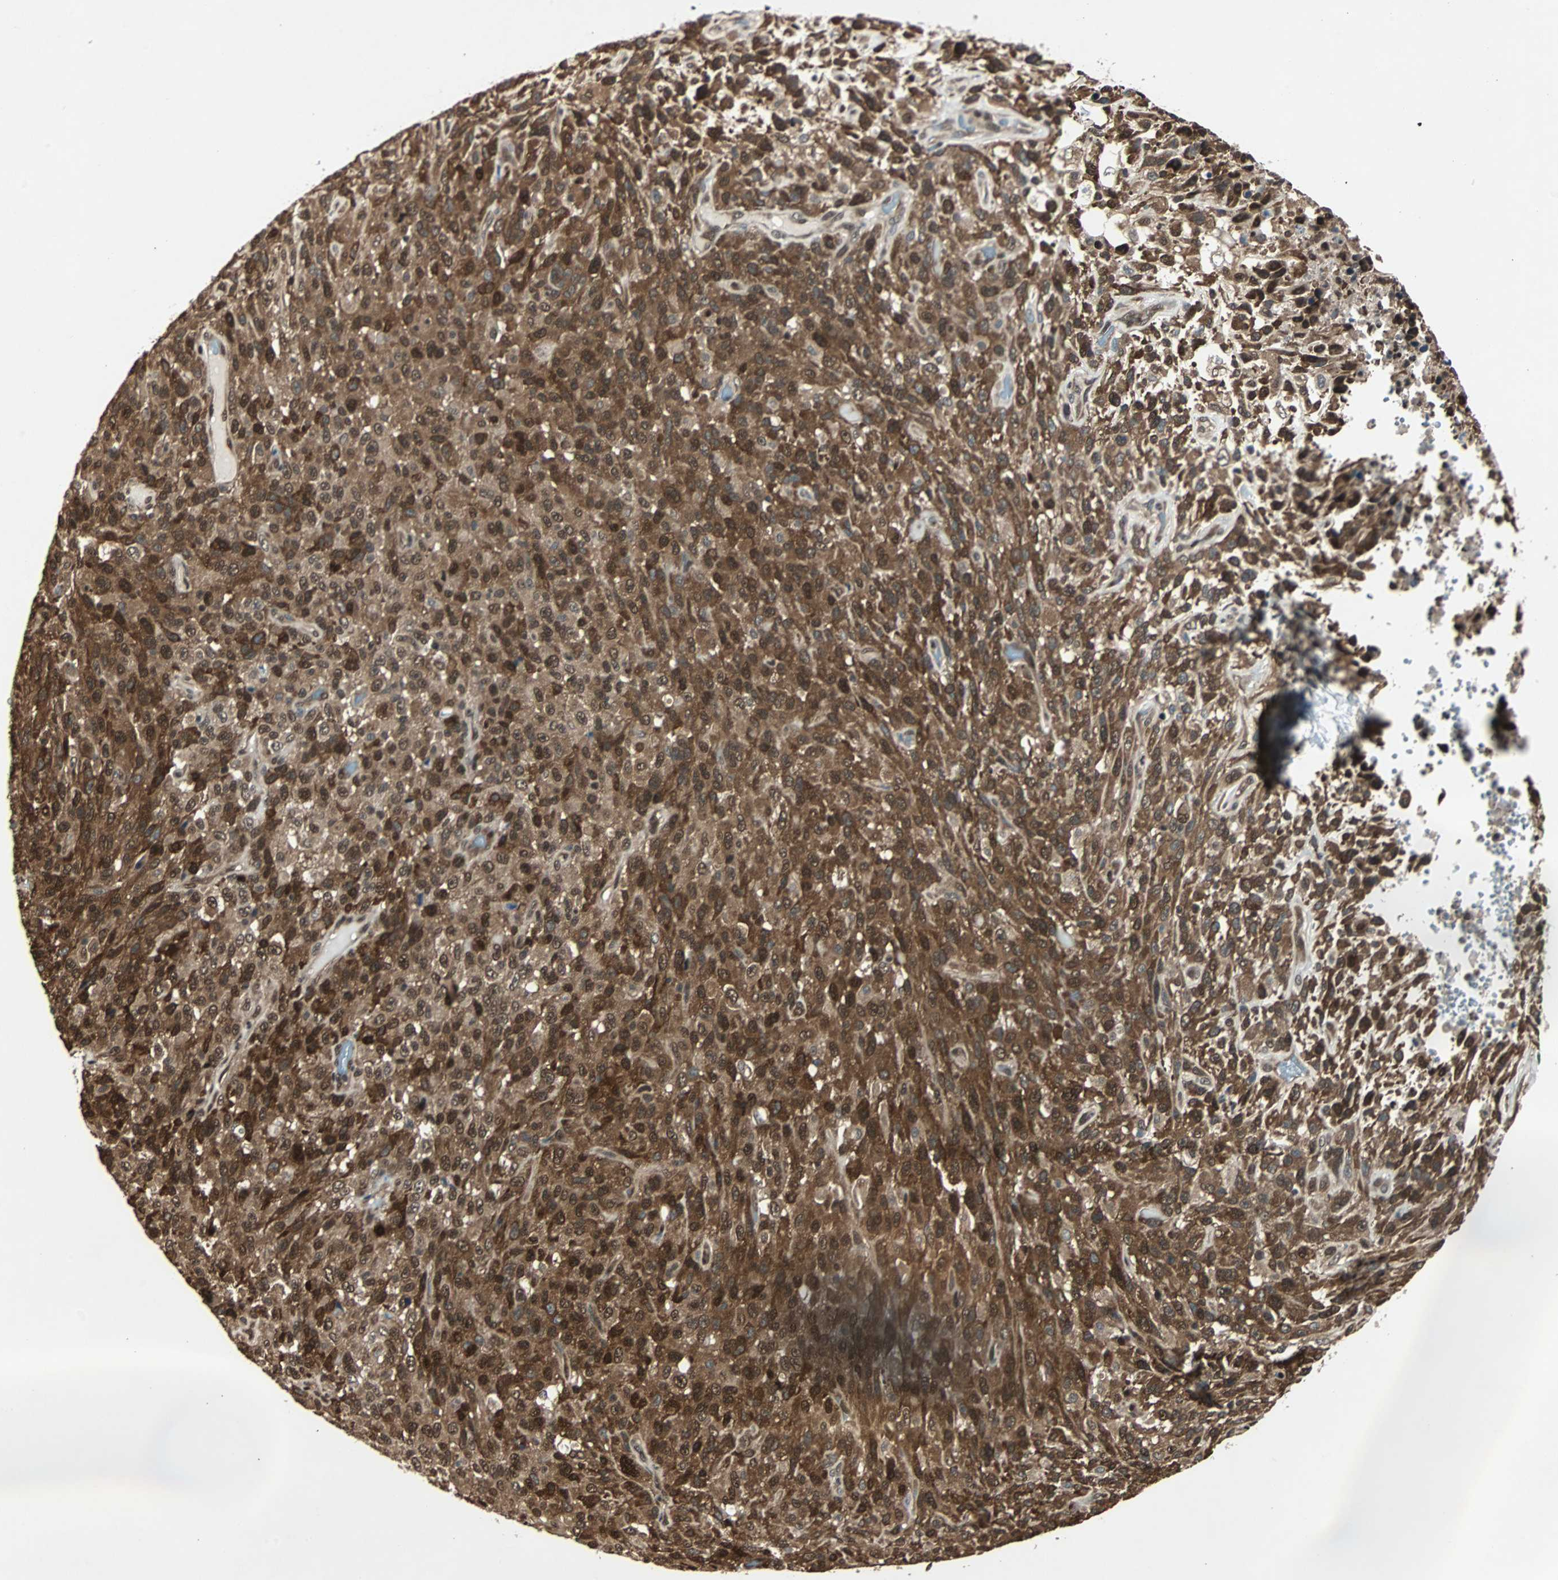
{"staining": {"intensity": "strong", "quantity": ">75%", "location": "cytoplasmic/membranous,nuclear"}, "tissue": "urothelial cancer", "cell_type": "Tumor cells", "image_type": "cancer", "snomed": [{"axis": "morphology", "description": "Urothelial carcinoma, High grade"}, {"axis": "topography", "description": "Urinary bladder"}], "caption": "A high-resolution photomicrograph shows immunohistochemistry (IHC) staining of urothelial carcinoma (high-grade), which reveals strong cytoplasmic/membranous and nuclear positivity in approximately >75% of tumor cells.", "gene": "ACLY", "patient": {"sex": "male", "age": 66}}